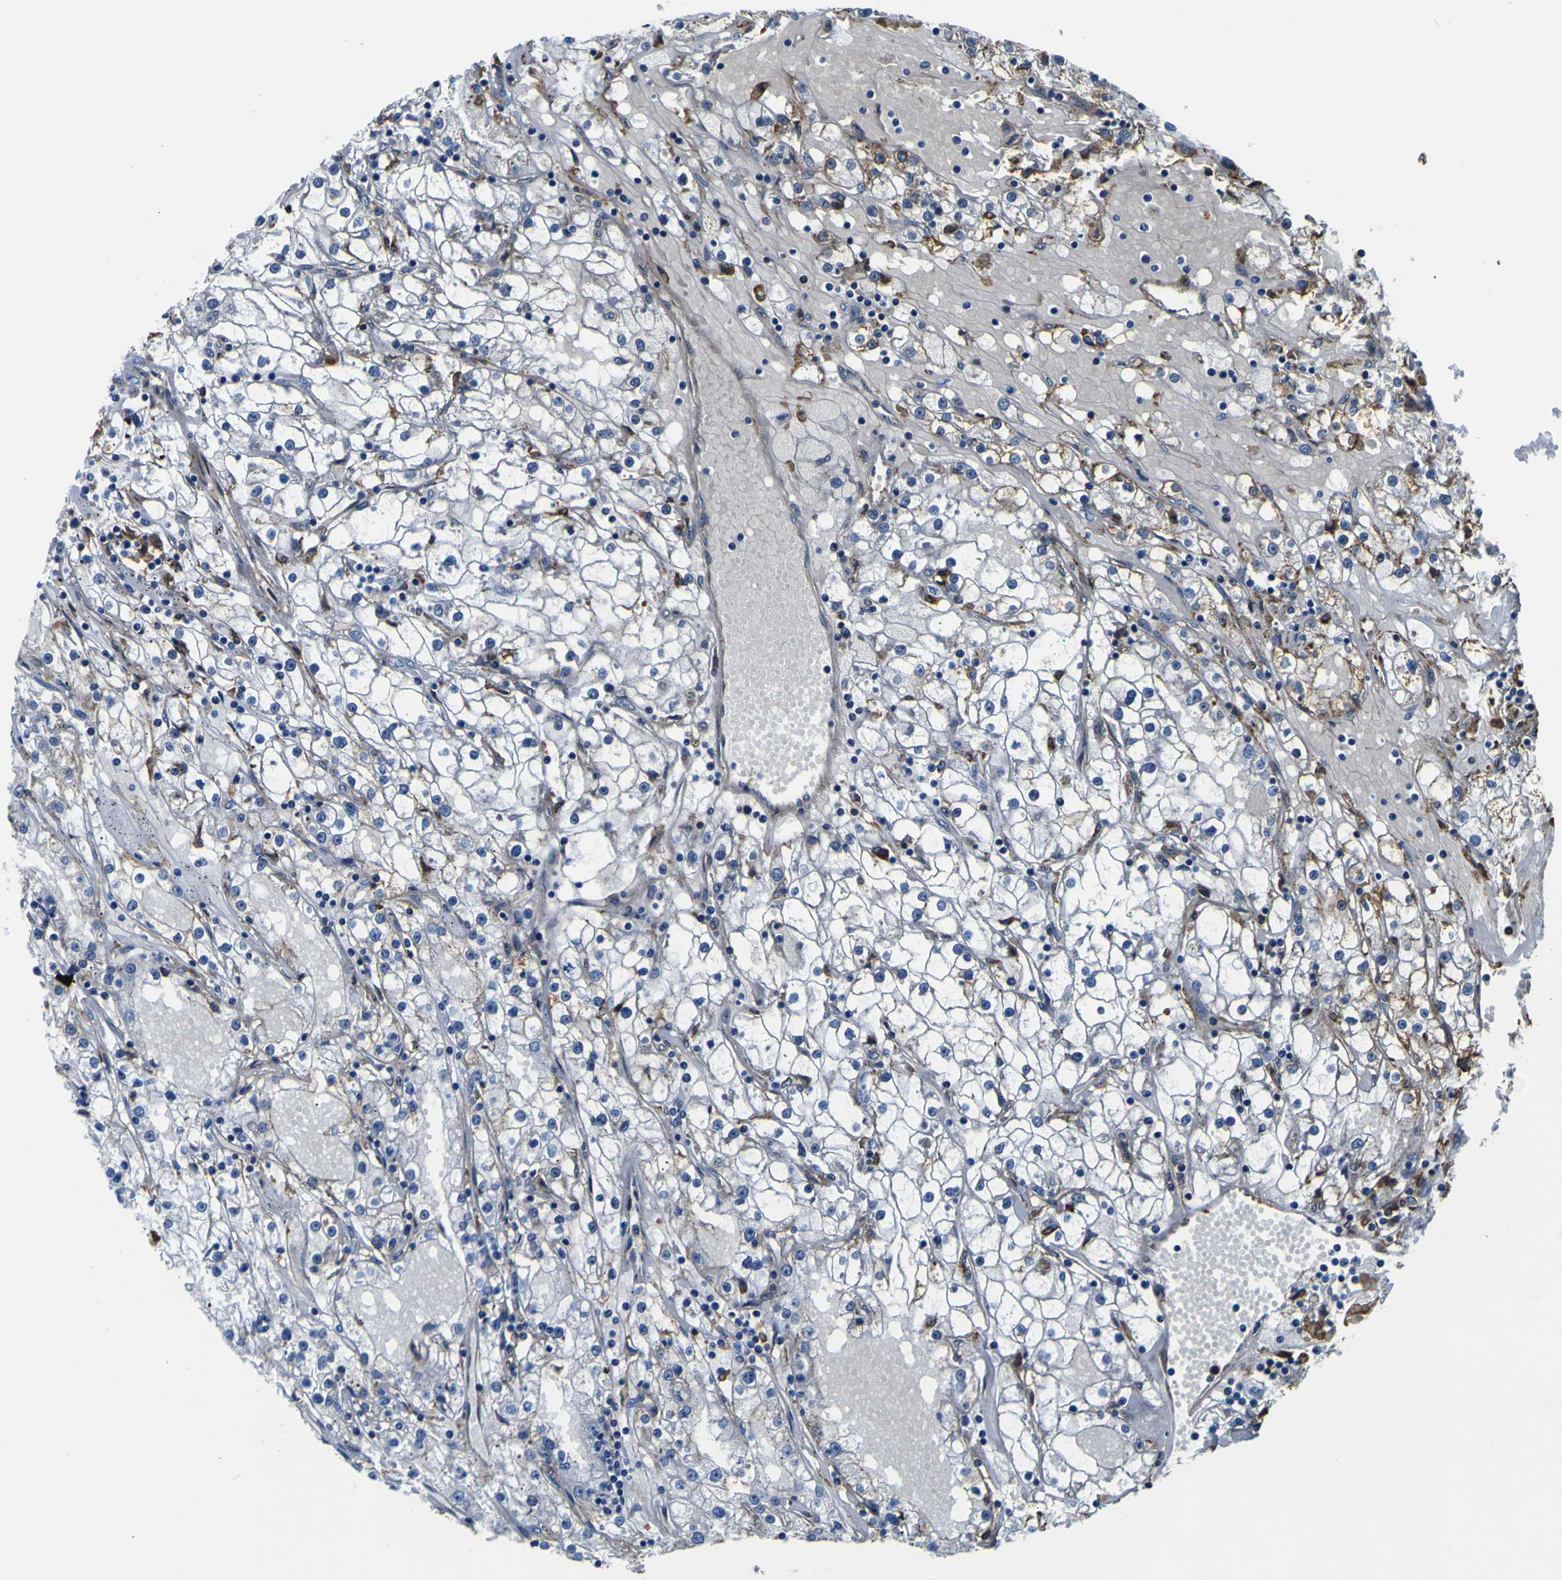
{"staining": {"intensity": "moderate", "quantity": "<25%", "location": "cytoplasmic/membranous"}, "tissue": "renal cancer", "cell_type": "Tumor cells", "image_type": "cancer", "snomed": [{"axis": "morphology", "description": "Adenocarcinoma, NOS"}, {"axis": "topography", "description": "Kidney"}], "caption": "Protein analysis of renal cancer (adenocarcinoma) tissue reveals moderate cytoplasmic/membranous staining in about <25% of tumor cells.", "gene": "PXDN", "patient": {"sex": "male", "age": 56}}